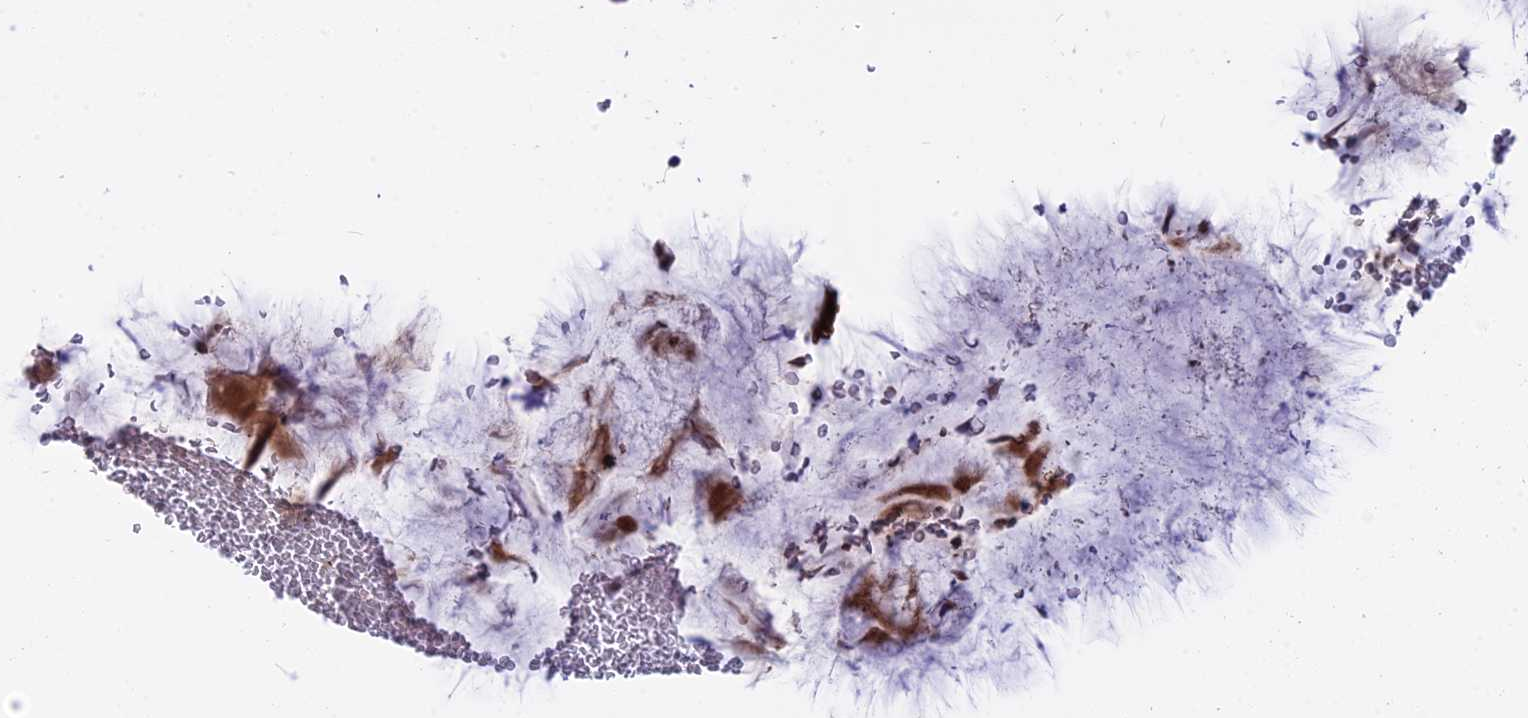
{"staining": {"intensity": "strong", "quantity": ">75%", "location": "cytoplasmic/membranous"}, "tissue": "bronchus", "cell_type": "Respiratory epithelial cells", "image_type": "normal", "snomed": [{"axis": "morphology", "description": "Normal tissue, NOS"}, {"axis": "topography", "description": "Cartilage tissue"}, {"axis": "topography", "description": "Bronchus"}], "caption": "Respiratory epithelial cells show high levels of strong cytoplasmic/membranous expression in approximately >75% of cells in unremarkable bronchus.", "gene": "CNBD2", "patient": {"sex": "female", "age": 73}}